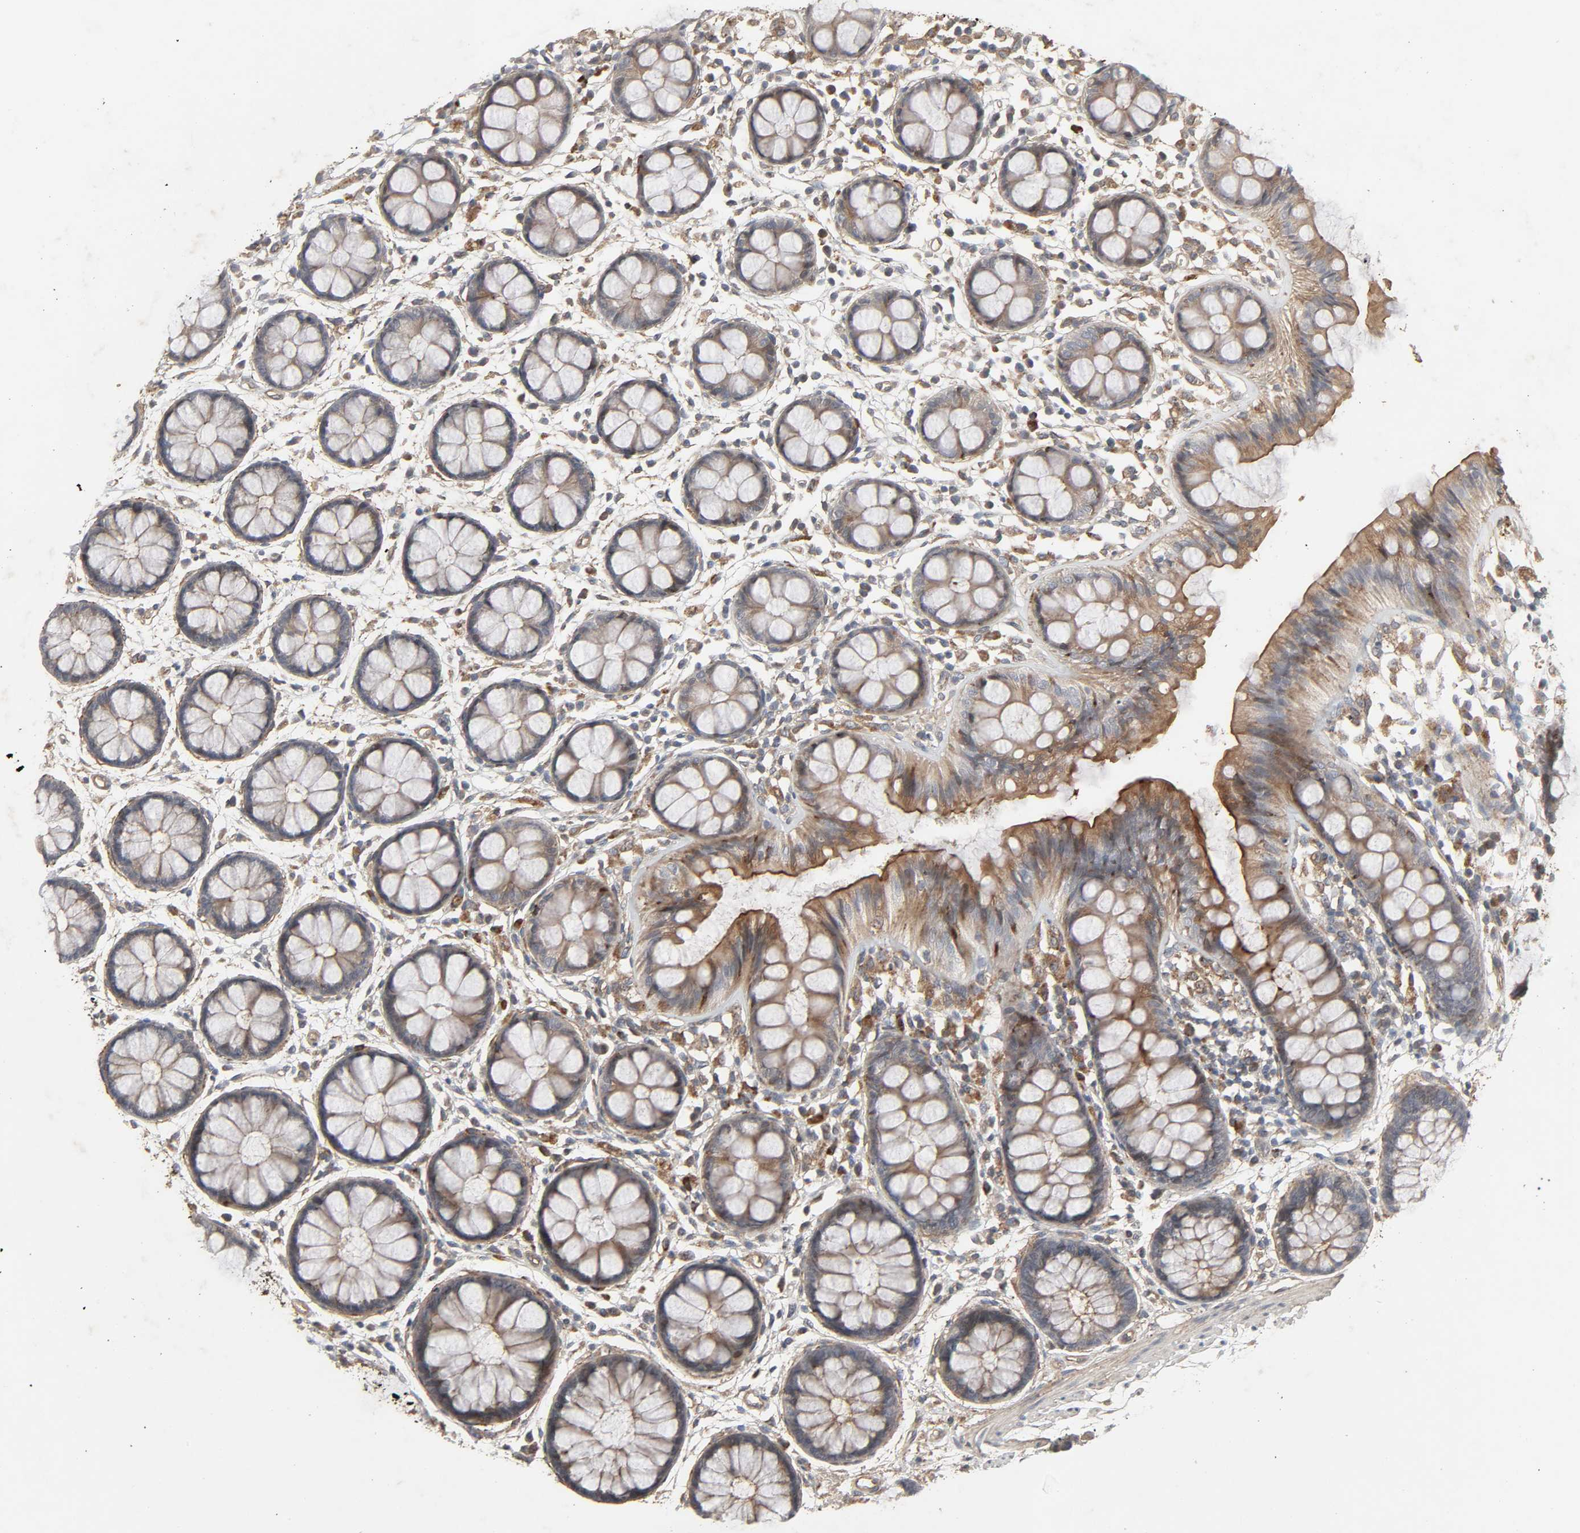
{"staining": {"intensity": "strong", "quantity": ">75%", "location": "cytoplasmic/membranous"}, "tissue": "rectum", "cell_type": "Glandular cells", "image_type": "normal", "snomed": [{"axis": "morphology", "description": "Normal tissue, NOS"}, {"axis": "topography", "description": "Rectum"}], "caption": "Immunohistochemistry (IHC) photomicrograph of unremarkable rectum: rectum stained using immunohistochemistry (IHC) demonstrates high levels of strong protein expression localized specifically in the cytoplasmic/membranous of glandular cells, appearing as a cytoplasmic/membranous brown color.", "gene": "ADCY4", "patient": {"sex": "female", "age": 66}}